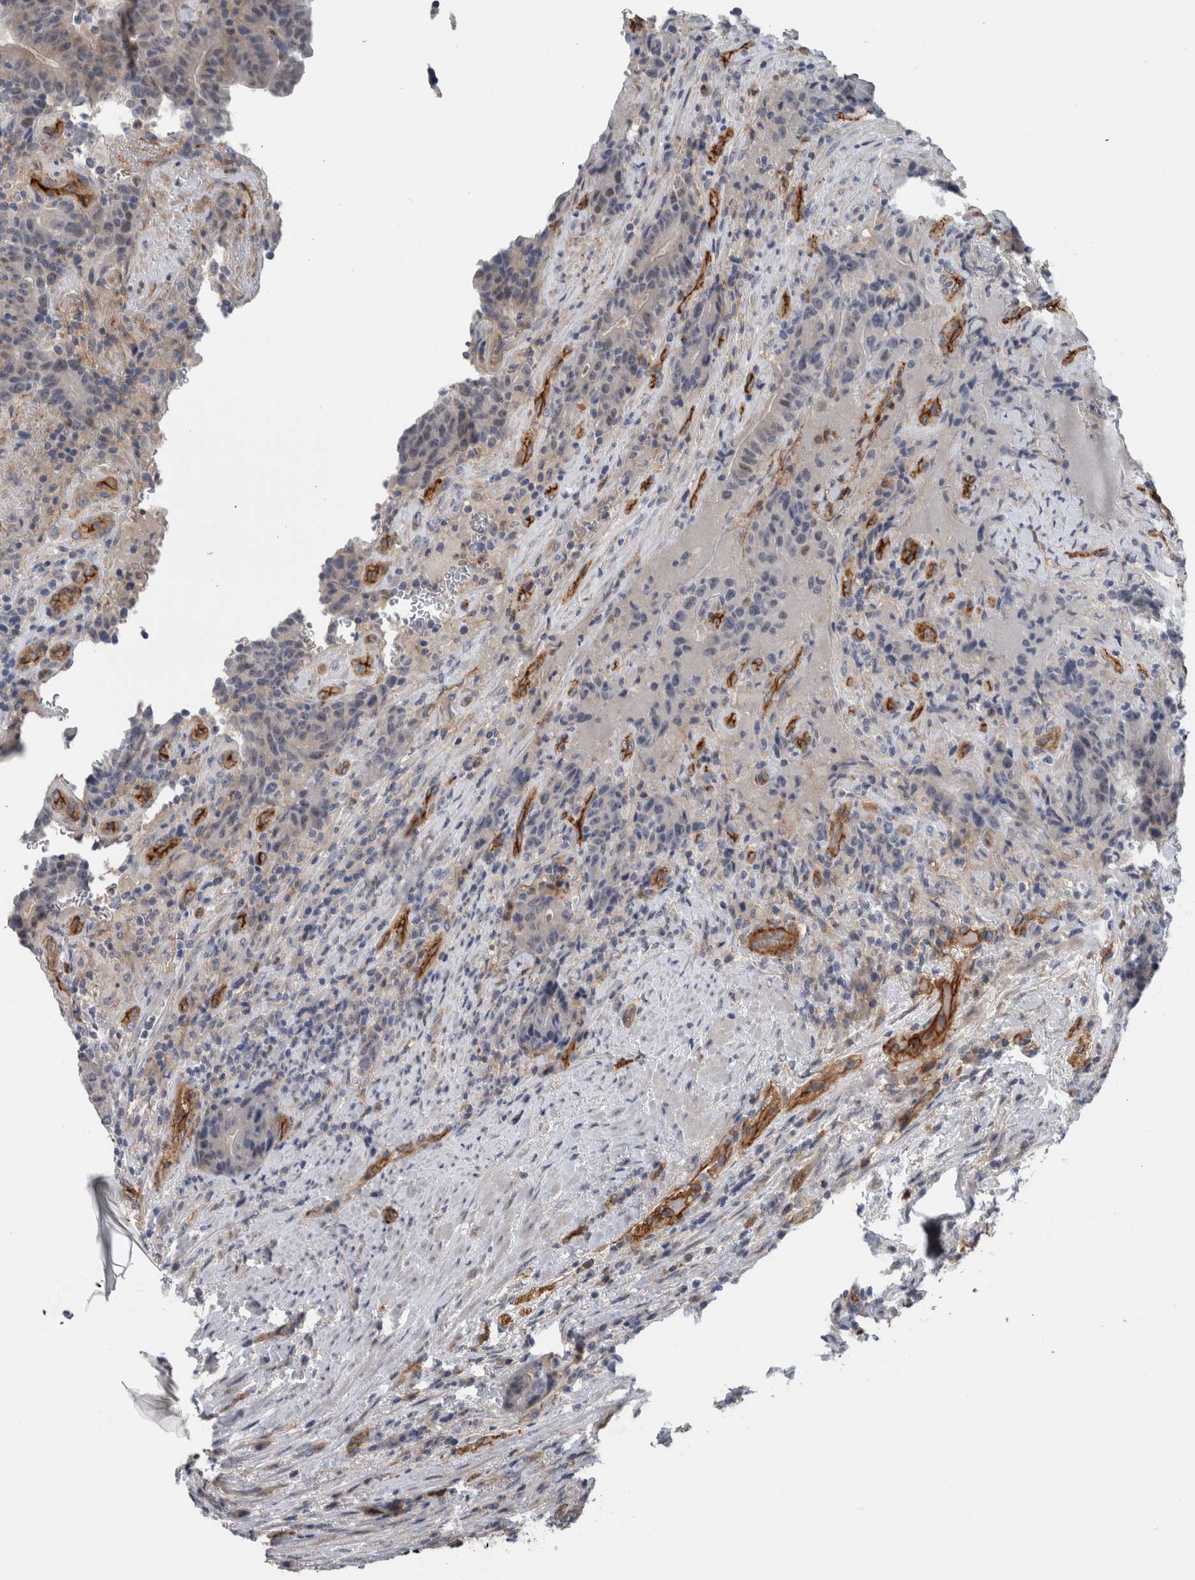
{"staining": {"intensity": "negative", "quantity": "none", "location": "none"}, "tissue": "colorectal cancer", "cell_type": "Tumor cells", "image_type": "cancer", "snomed": [{"axis": "morphology", "description": "Normal tissue, NOS"}, {"axis": "morphology", "description": "Adenocarcinoma, NOS"}, {"axis": "topography", "description": "Colon"}], "caption": "Protein analysis of colorectal cancer exhibits no significant expression in tumor cells.", "gene": "CD59", "patient": {"sex": "female", "age": 75}}